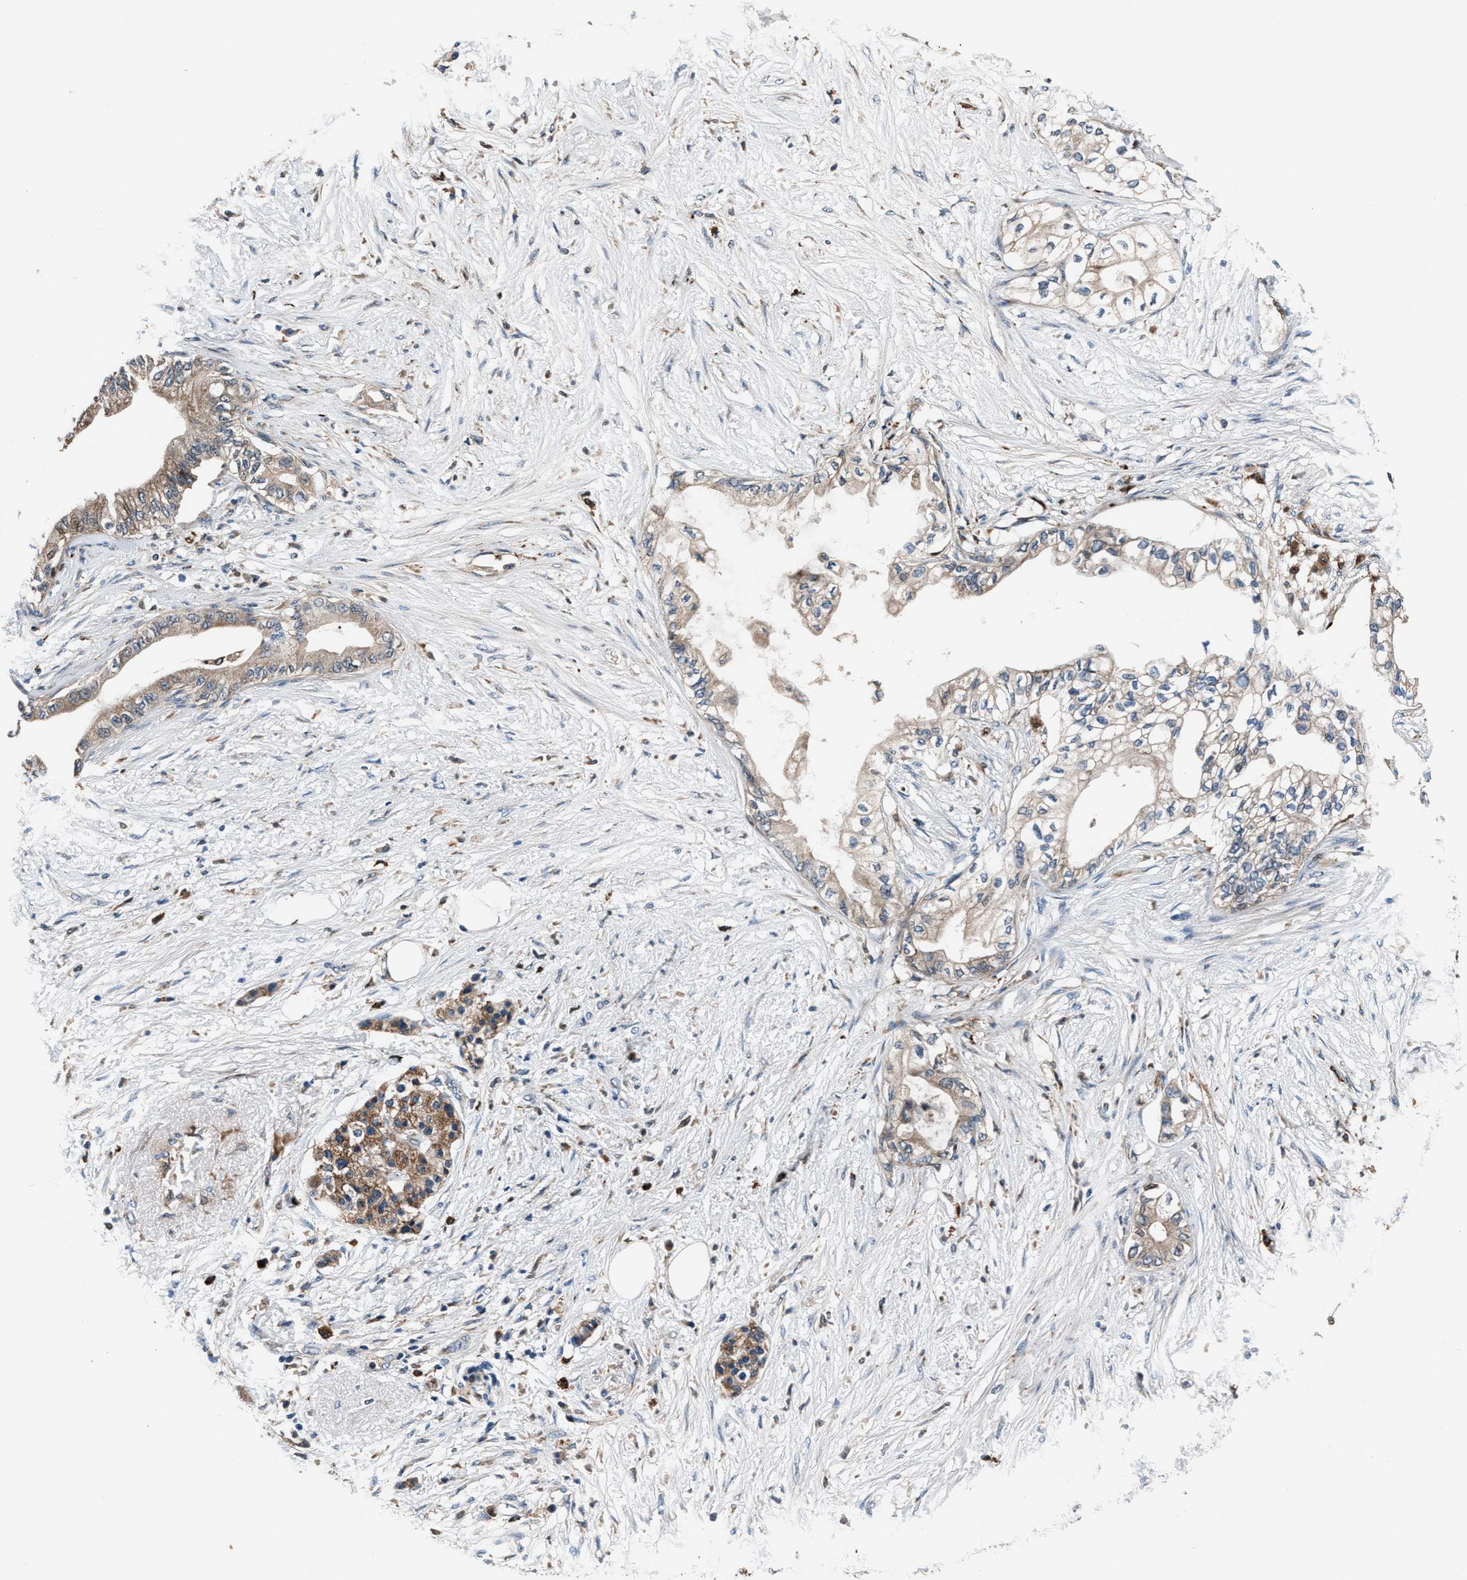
{"staining": {"intensity": "weak", "quantity": "25%-75%", "location": "cytoplasmic/membranous"}, "tissue": "pancreatic cancer", "cell_type": "Tumor cells", "image_type": "cancer", "snomed": [{"axis": "morphology", "description": "Normal tissue, NOS"}, {"axis": "morphology", "description": "Adenocarcinoma, NOS"}, {"axis": "topography", "description": "Pancreas"}, {"axis": "topography", "description": "Duodenum"}], "caption": "Immunohistochemistry (IHC) photomicrograph of neoplastic tissue: adenocarcinoma (pancreatic) stained using IHC exhibits low levels of weak protein expression localized specifically in the cytoplasmic/membranous of tumor cells, appearing as a cytoplasmic/membranous brown color.", "gene": "FAM221A", "patient": {"sex": "female", "age": 60}}